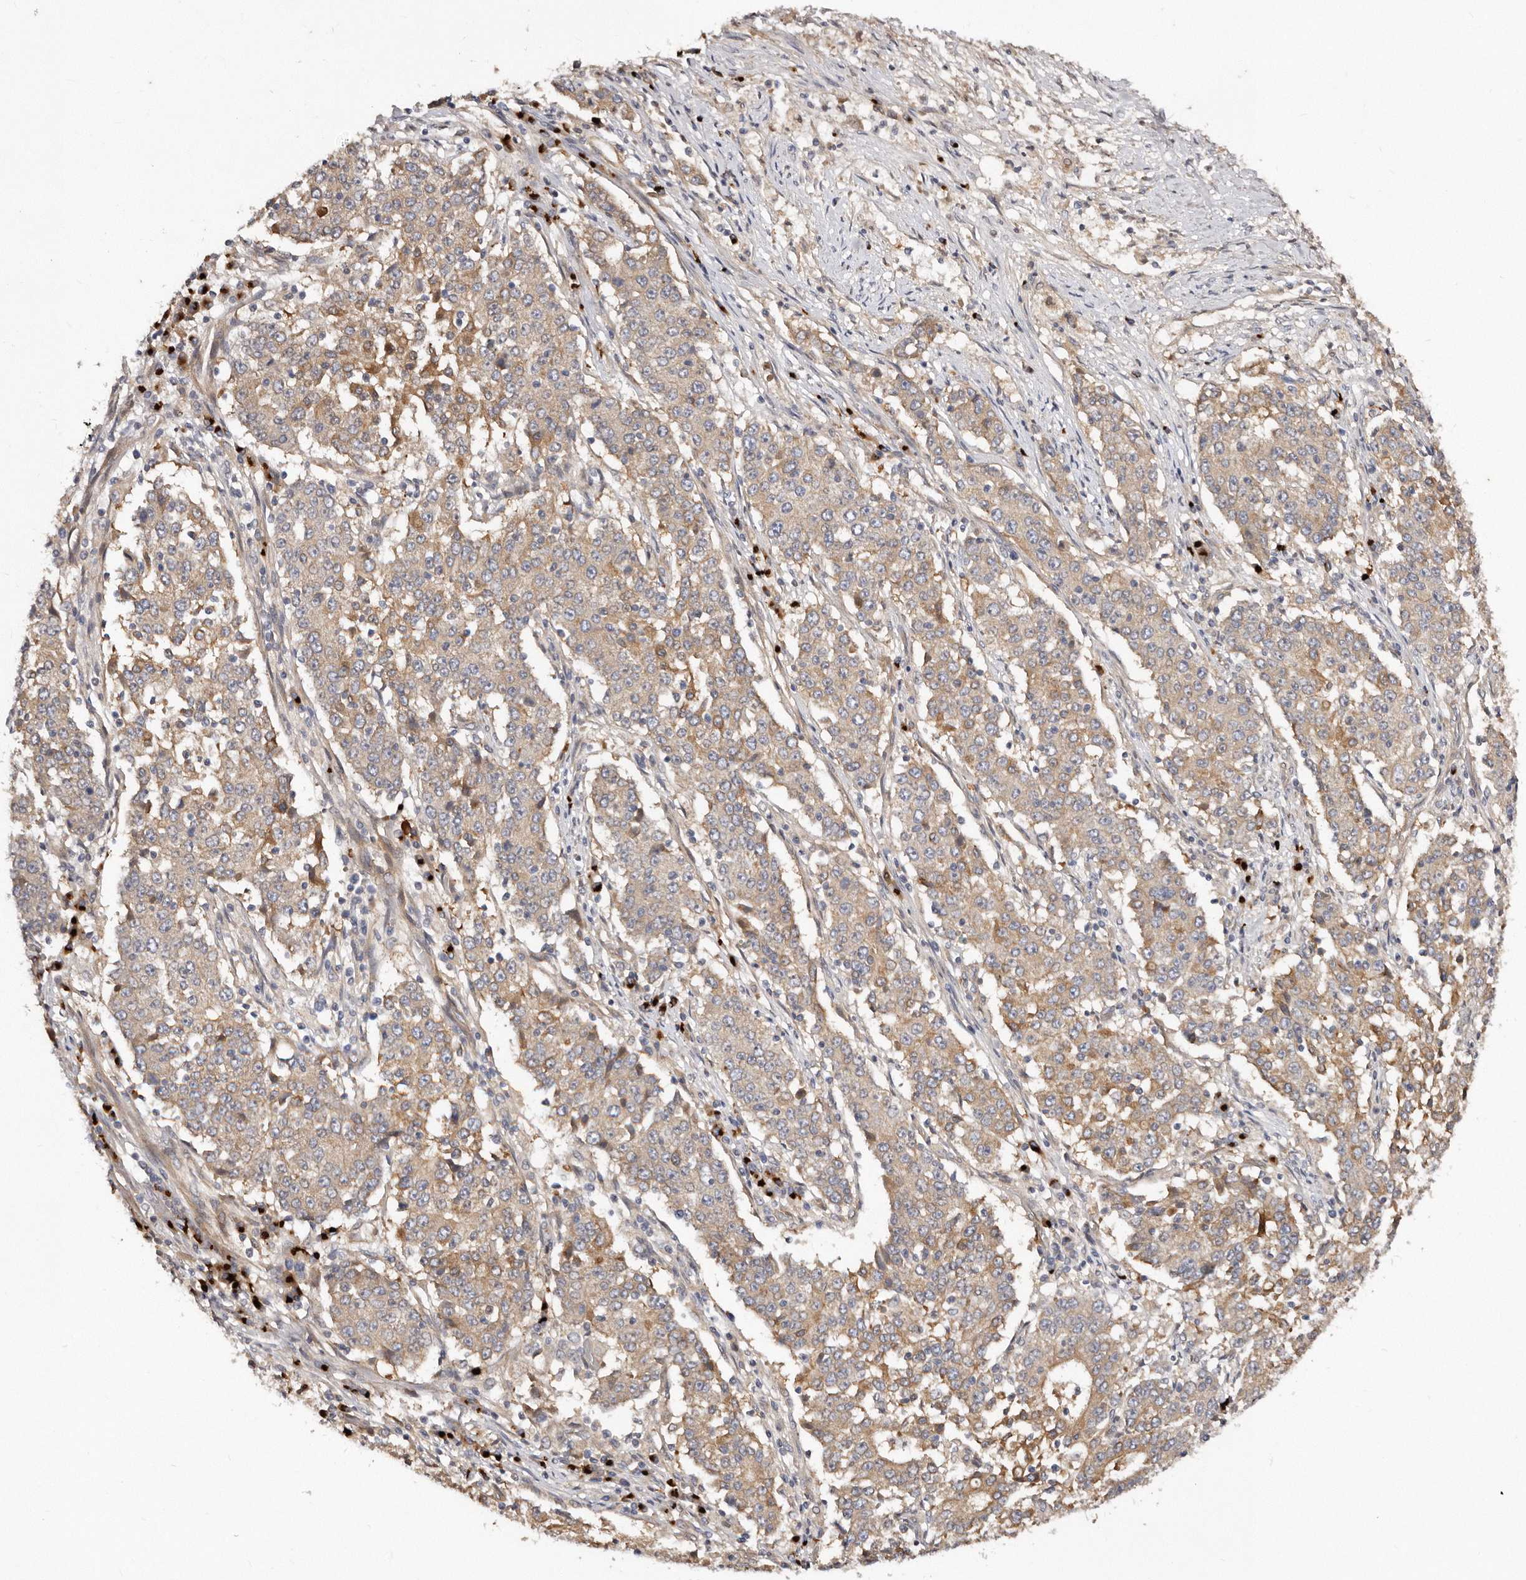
{"staining": {"intensity": "moderate", "quantity": ">75%", "location": "cytoplasmic/membranous"}, "tissue": "stomach cancer", "cell_type": "Tumor cells", "image_type": "cancer", "snomed": [{"axis": "morphology", "description": "Adenocarcinoma, NOS"}, {"axis": "topography", "description": "Stomach"}], "caption": "A photomicrograph showing moderate cytoplasmic/membranous staining in approximately >75% of tumor cells in stomach adenocarcinoma, as visualized by brown immunohistochemical staining.", "gene": "DACT2", "patient": {"sex": "male", "age": 59}}